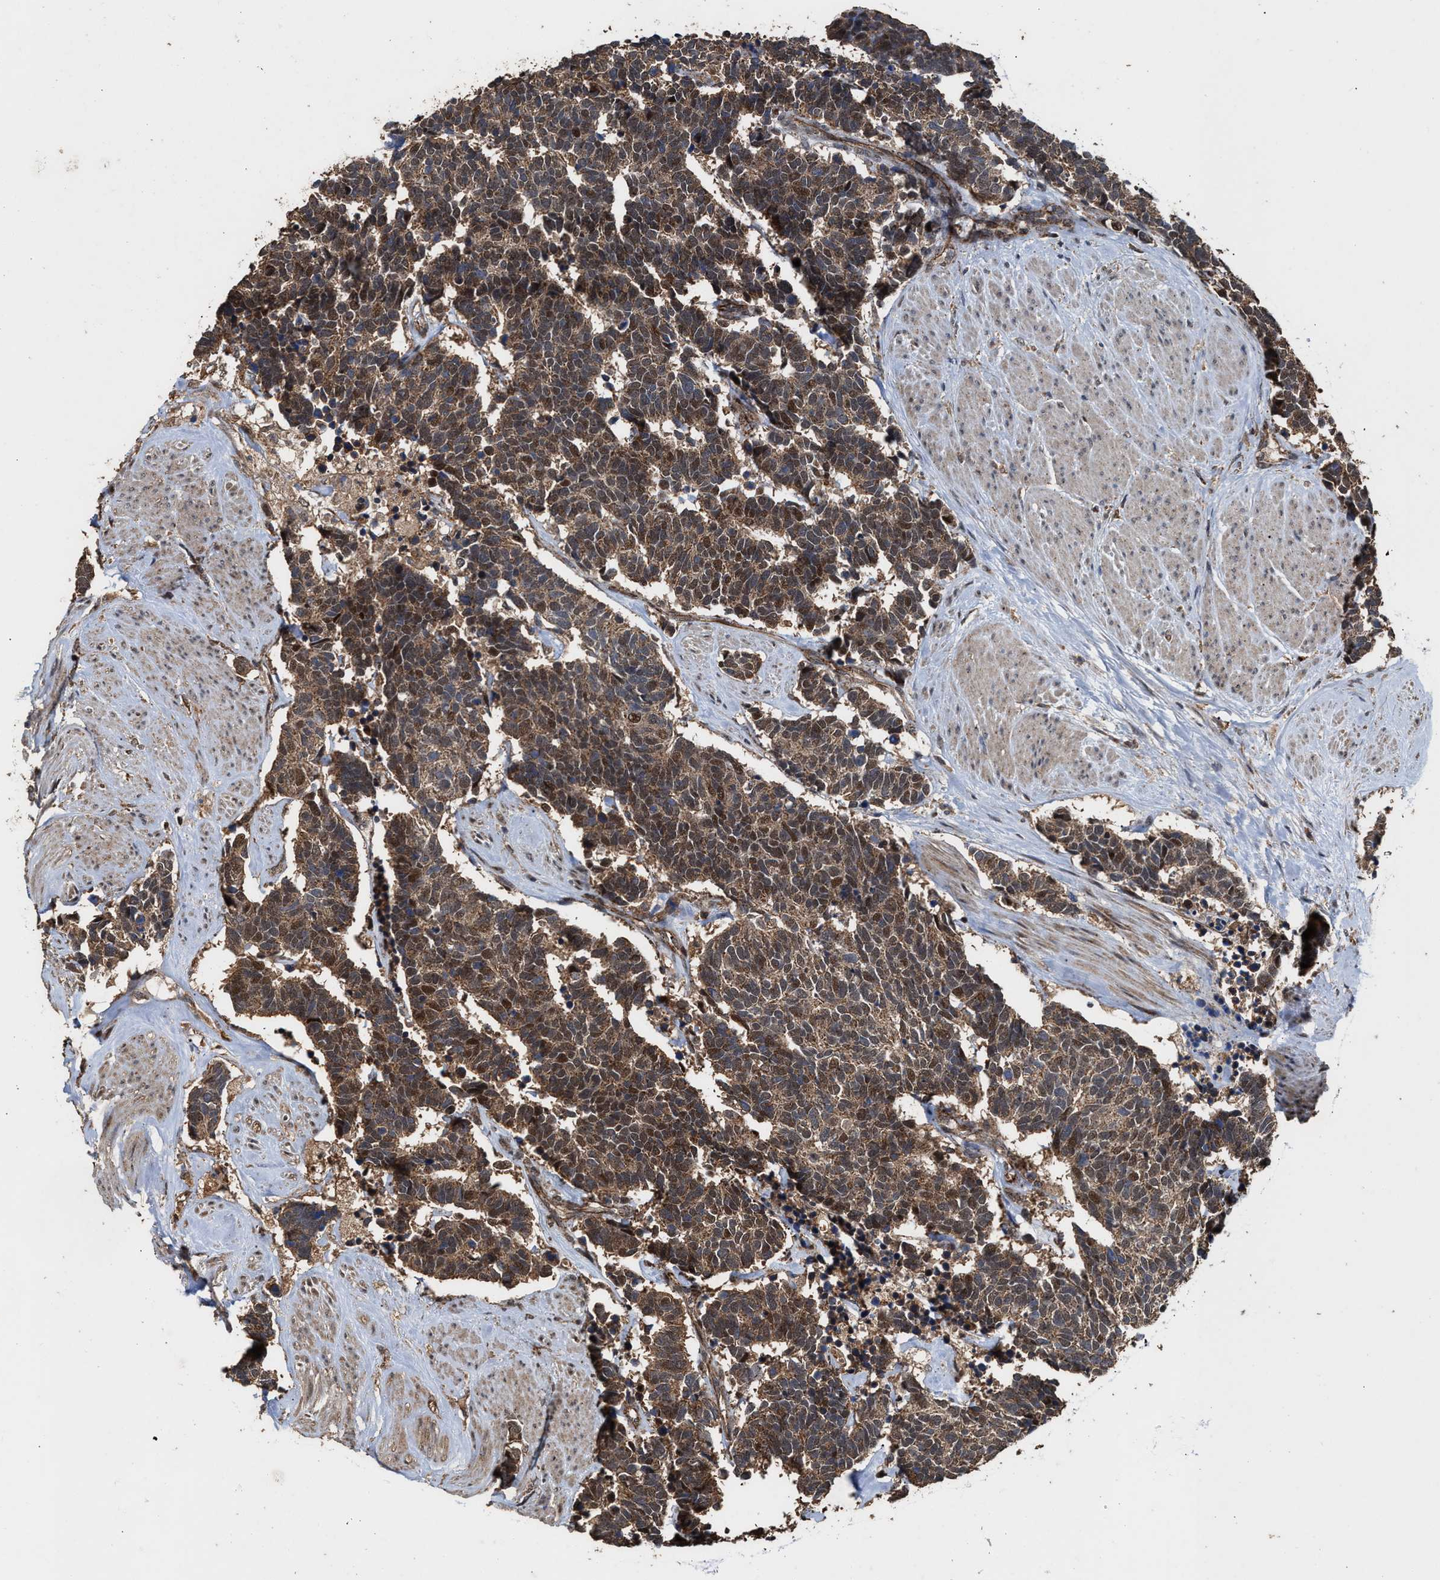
{"staining": {"intensity": "moderate", "quantity": ">75%", "location": "cytoplasmic/membranous,nuclear"}, "tissue": "carcinoid", "cell_type": "Tumor cells", "image_type": "cancer", "snomed": [{"axis": "morphology", "description": "Carcinoma, NOS"}, {"axis": "morphology", "description": "Carcinoid, malignant, NOS"}, {"axis": "topography", "description": "Urinary bladder"}], "caption": "Human carcinoid stained for a protein (brown) exhibits moderate cytoplasmic/membranous and nuclear positive expression in about >75% of tumor cells.", "gene": "ZNHIT6", "patient": {"sex": "male", "age": 57}}